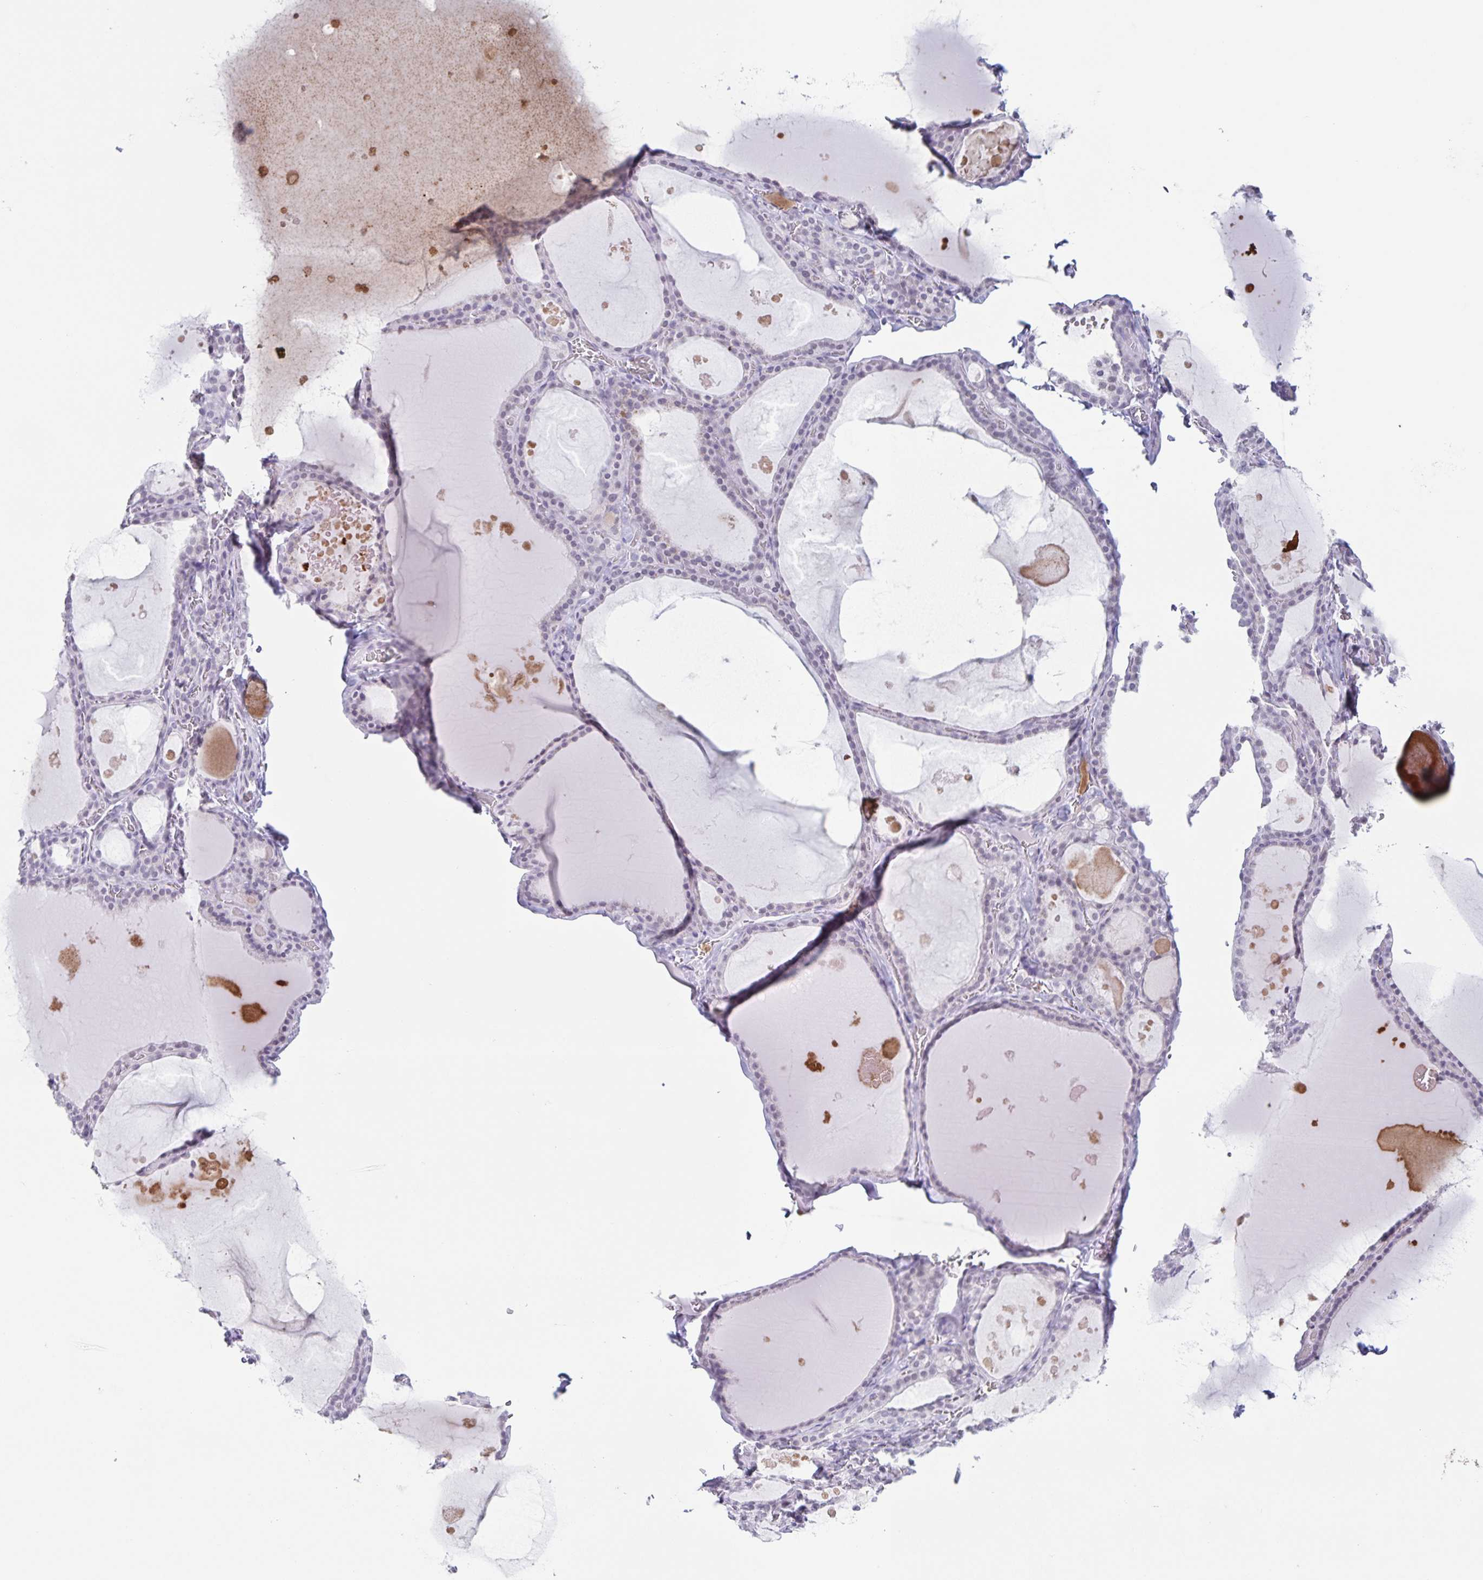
{"staining": {"intensity": "negative", "quantity": "none", "location": "none"}, "tissue": "thyroid gland", "cell_type": "Glandular cells", "image_type": "normal", "snomed": [{"axis": "morphology", "description": "Normal tissue, NOS"}, {"axis": "topography", "description": "Thyroid gland"}], "caption": "Image shows no protein staining in glandular cells of benign thyroid gland. The staining was performed using DAB to visualize the protein expression in brown, while the nuclei were stained in blue with hematoxylin (Magnification: 20x).", "gene": "LCE6A", "patient": {"sex": "male", "age": 56}}